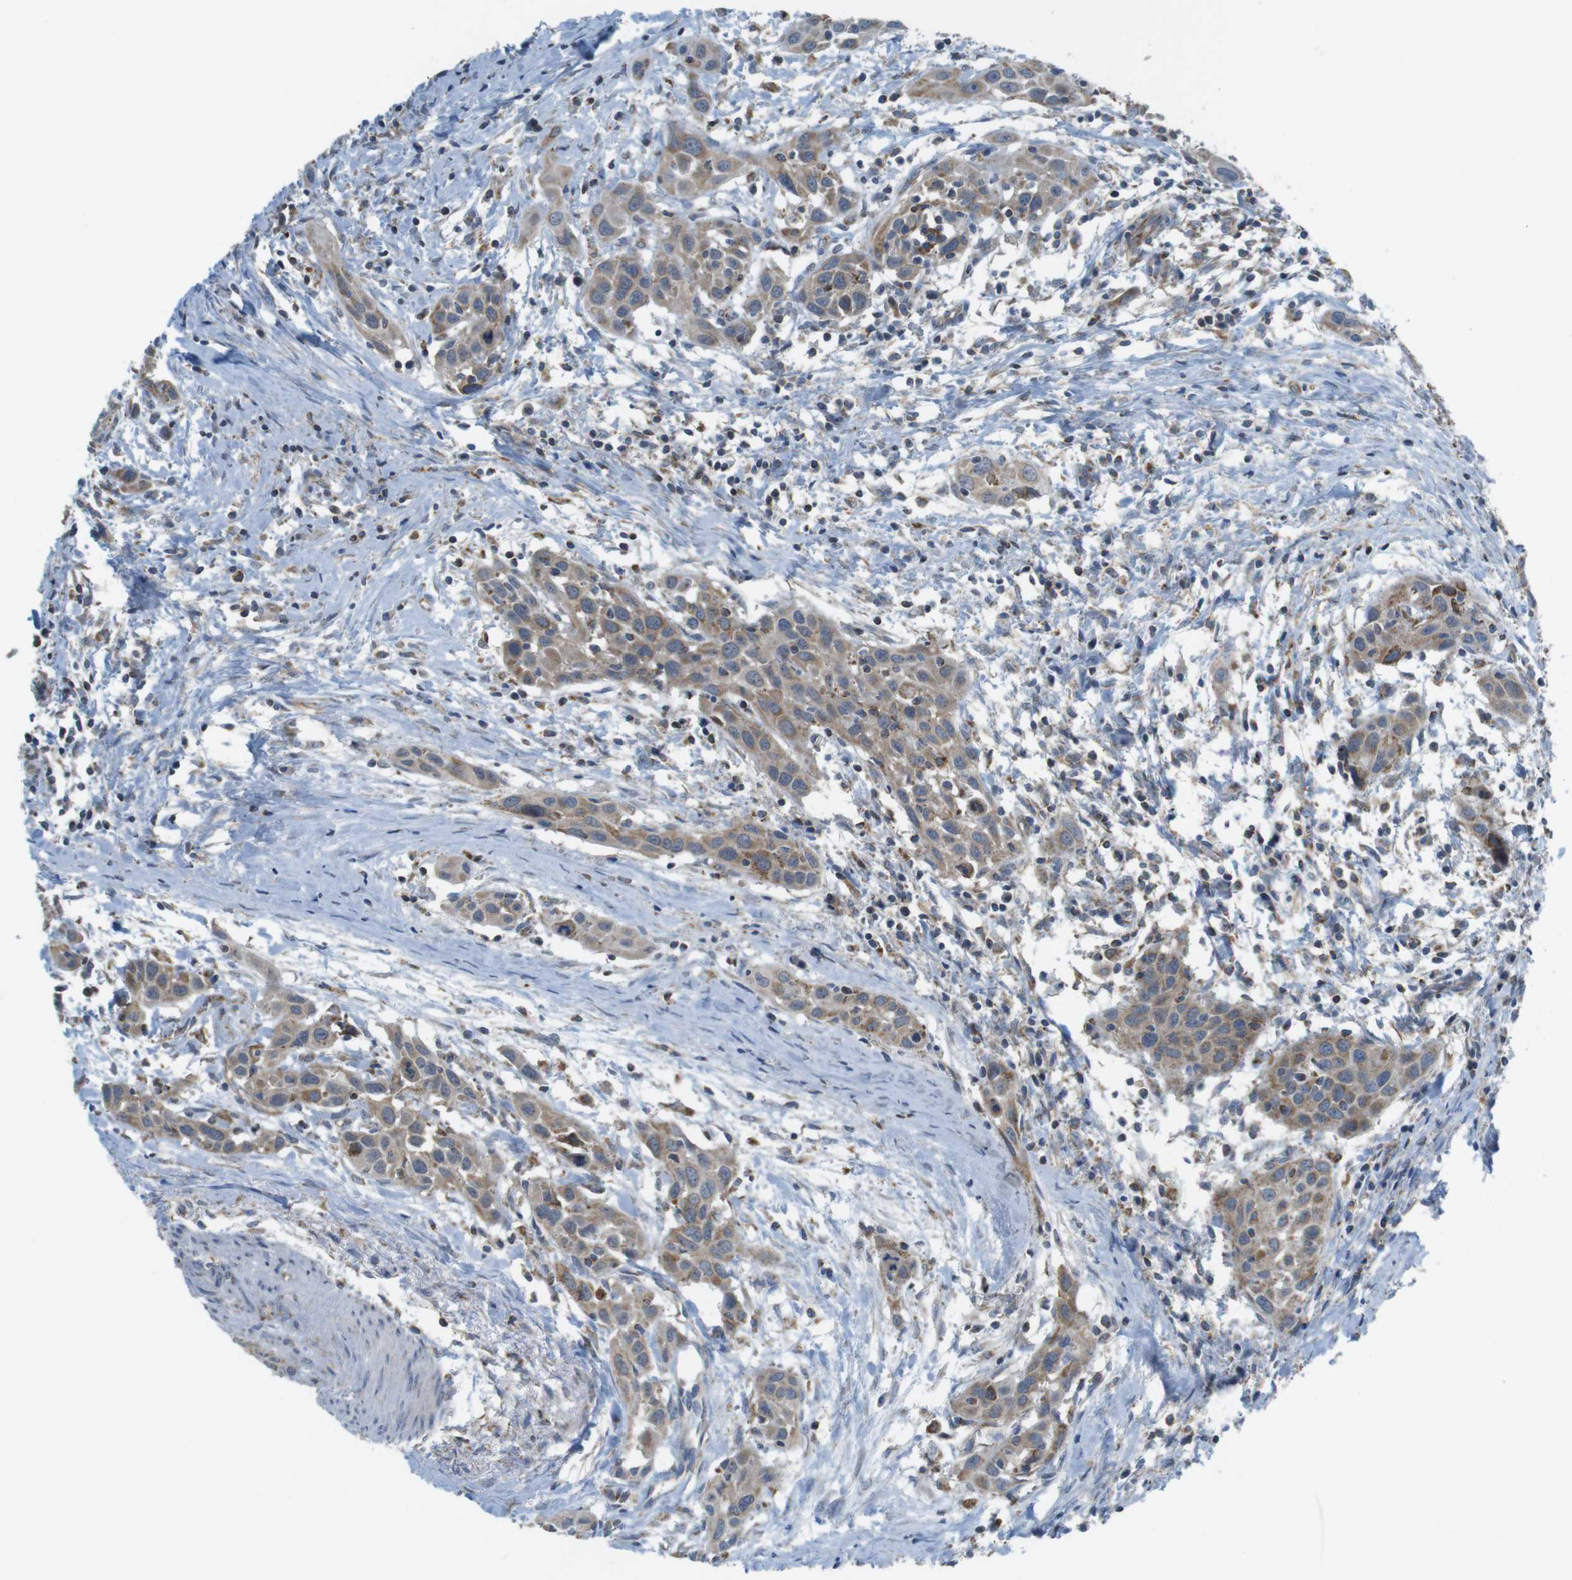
{"staining": {"intensity": "moderate", "quantity": ">75%", "location": "cytoplasmic/membranous"}, "tissue": "head and neck cancer", "cell_type": "Tumor cells", "image_type": "cancer", "snomed": [{"axis": "morphology", "description": "Squamous cell carcinoma, NOS"}, {"axis": "topography", "description": "Oral tissue"}, {"axis": "topography", "description": "Head-Neck"}], "caption": "A histopathology image of human head and neck squamous cell carcinoma stained for a protein displays moderate cytoplasmic/membranous brown staining in tumor cells. The protein is shown in brown color, while the nuclei are stained blue.", "gene": "GRIK2", "patient": {"sex": "female", "age": 50}}